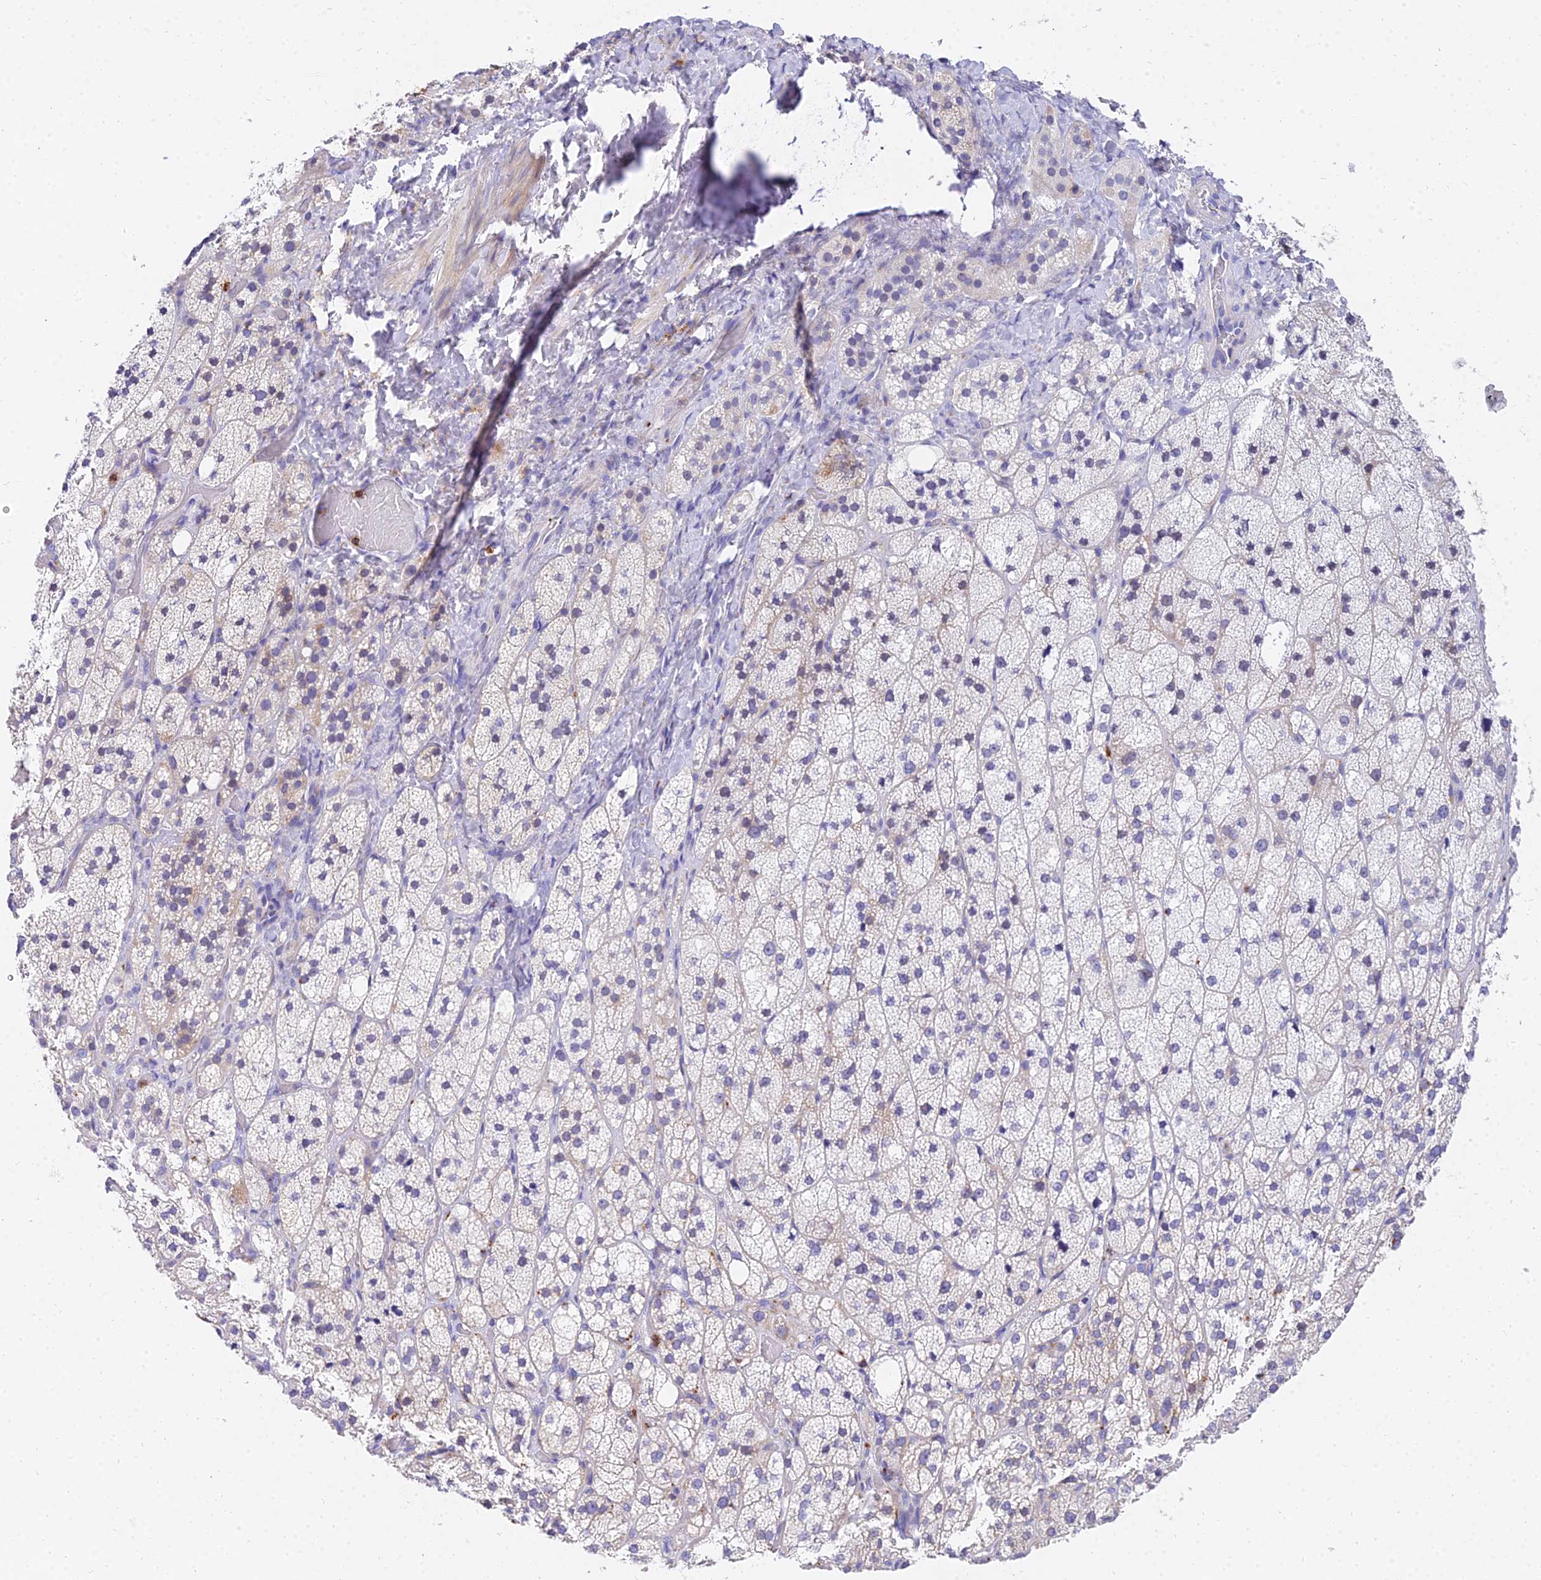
{"staining": {"intensity": "negative", "quantity": "none", "location": "none"}, "tissue": "adrenal gland", "cell_type": "Glandular cells", "image_type": "normal", "snomed": [{"axis": "morphology", "description": "Normal tissue, NOS"}, {"axis": "topography", "description": "Adrenal gland"}], "caption": "This is an immunohistochemistry photomicrograph of unremarkable human adrenal gland. There is no positivity in glandular cells.", "gene": "VWC2L", "patient": {"sex": "male", "age": 61}}